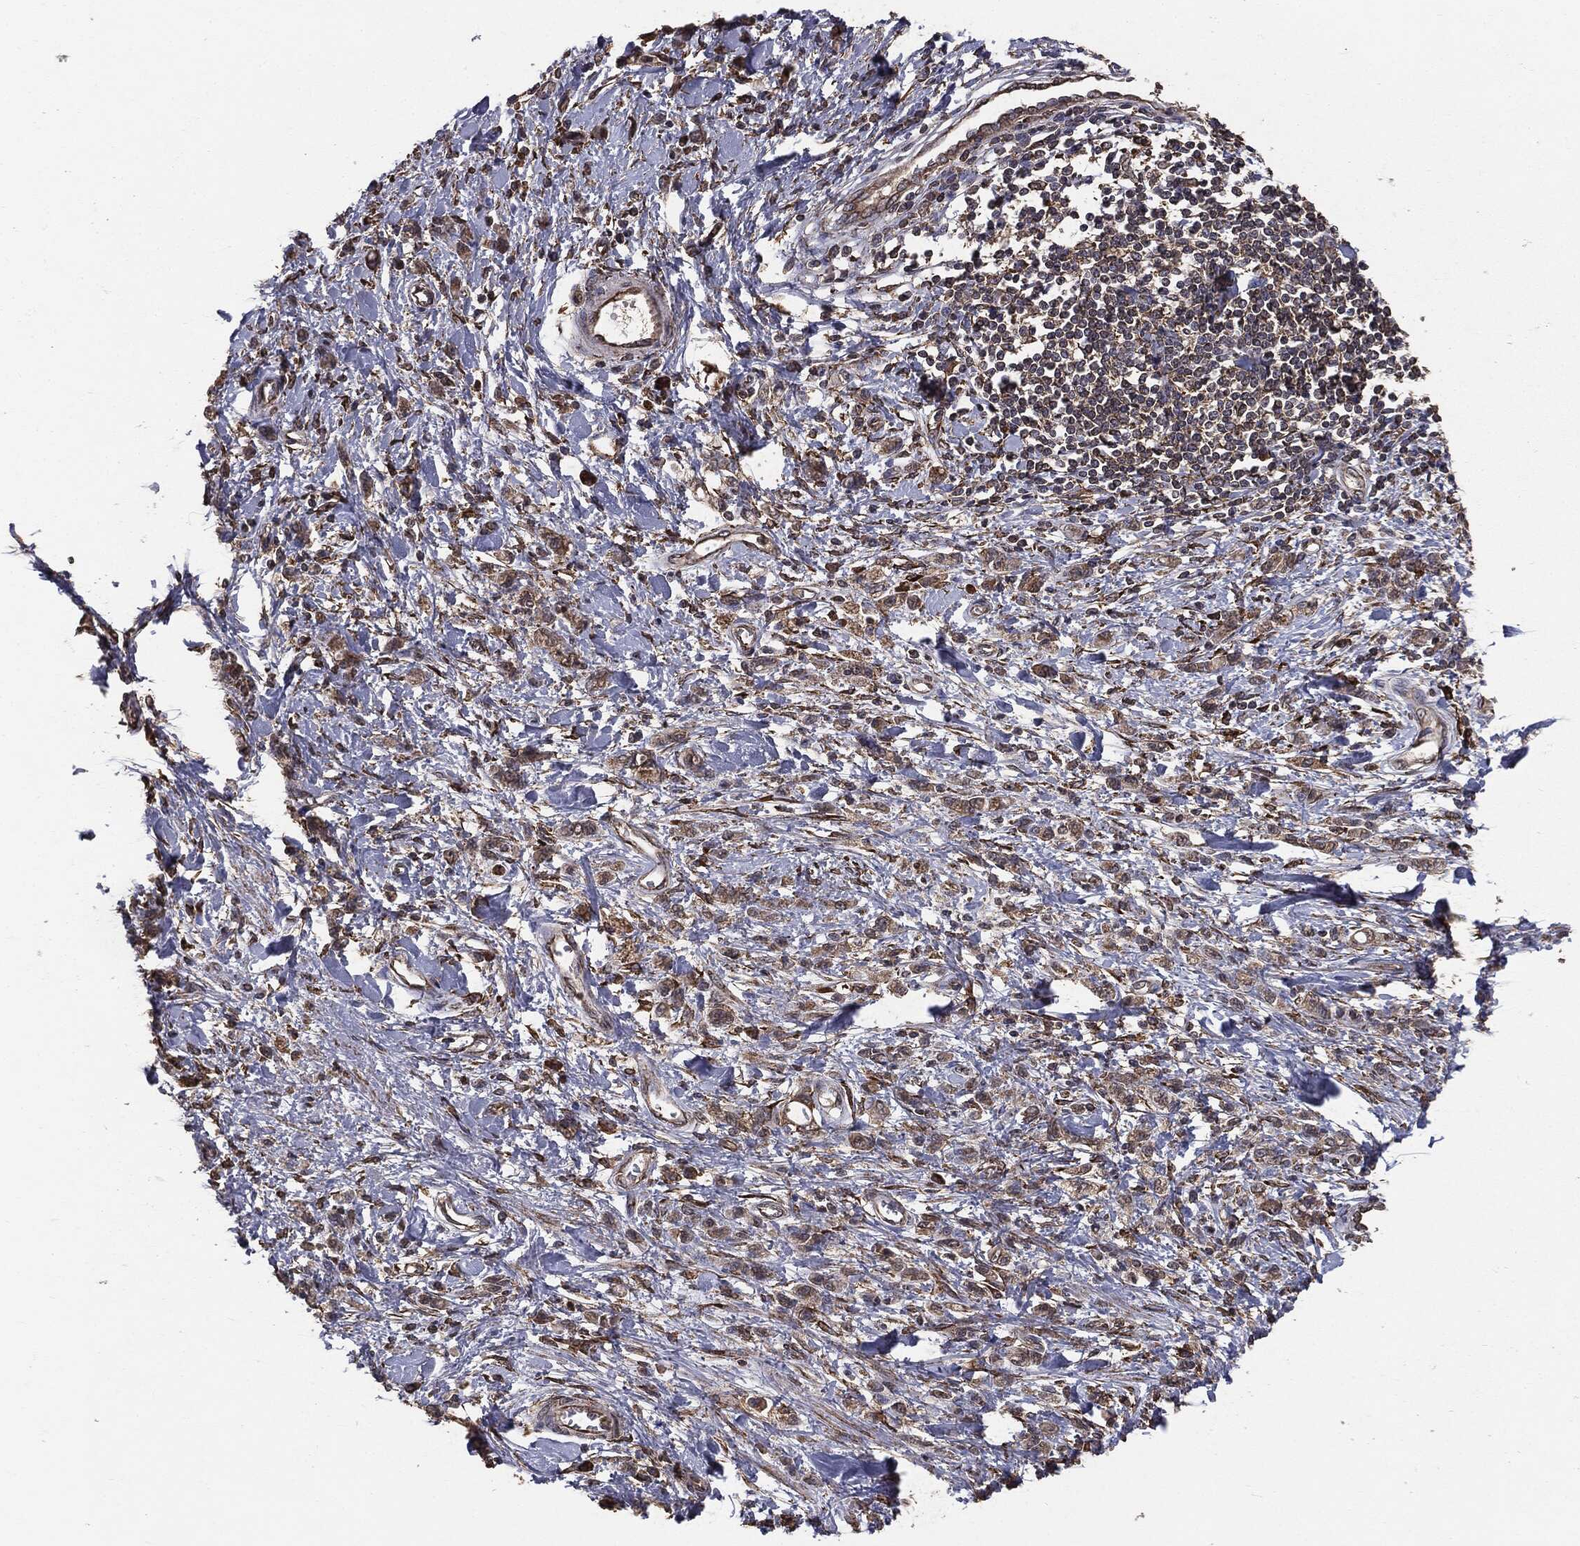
{"staining": {"intensity": "weak", "quantity": ">75%", "location": "cytoplasmic/membranous"}, "tissue": "stomach cancer", "cell_type": "Tumor cells", "image_type": "cancer", "snomed": [{"axis": "morphology", "description": "Adenocarcinoma, NOS"}, {"axis": "topography", "description": "Stomach"}], "caption": "Immunohistochemistry histopathology image of stomach cancer stained for a protein (brown), which reveals low levels of weak cytoplasmic/membranous expression in approximately >75% of tumor cells.", "gene": "MTOR", "patient": {"sex": "male", "age": 77}}